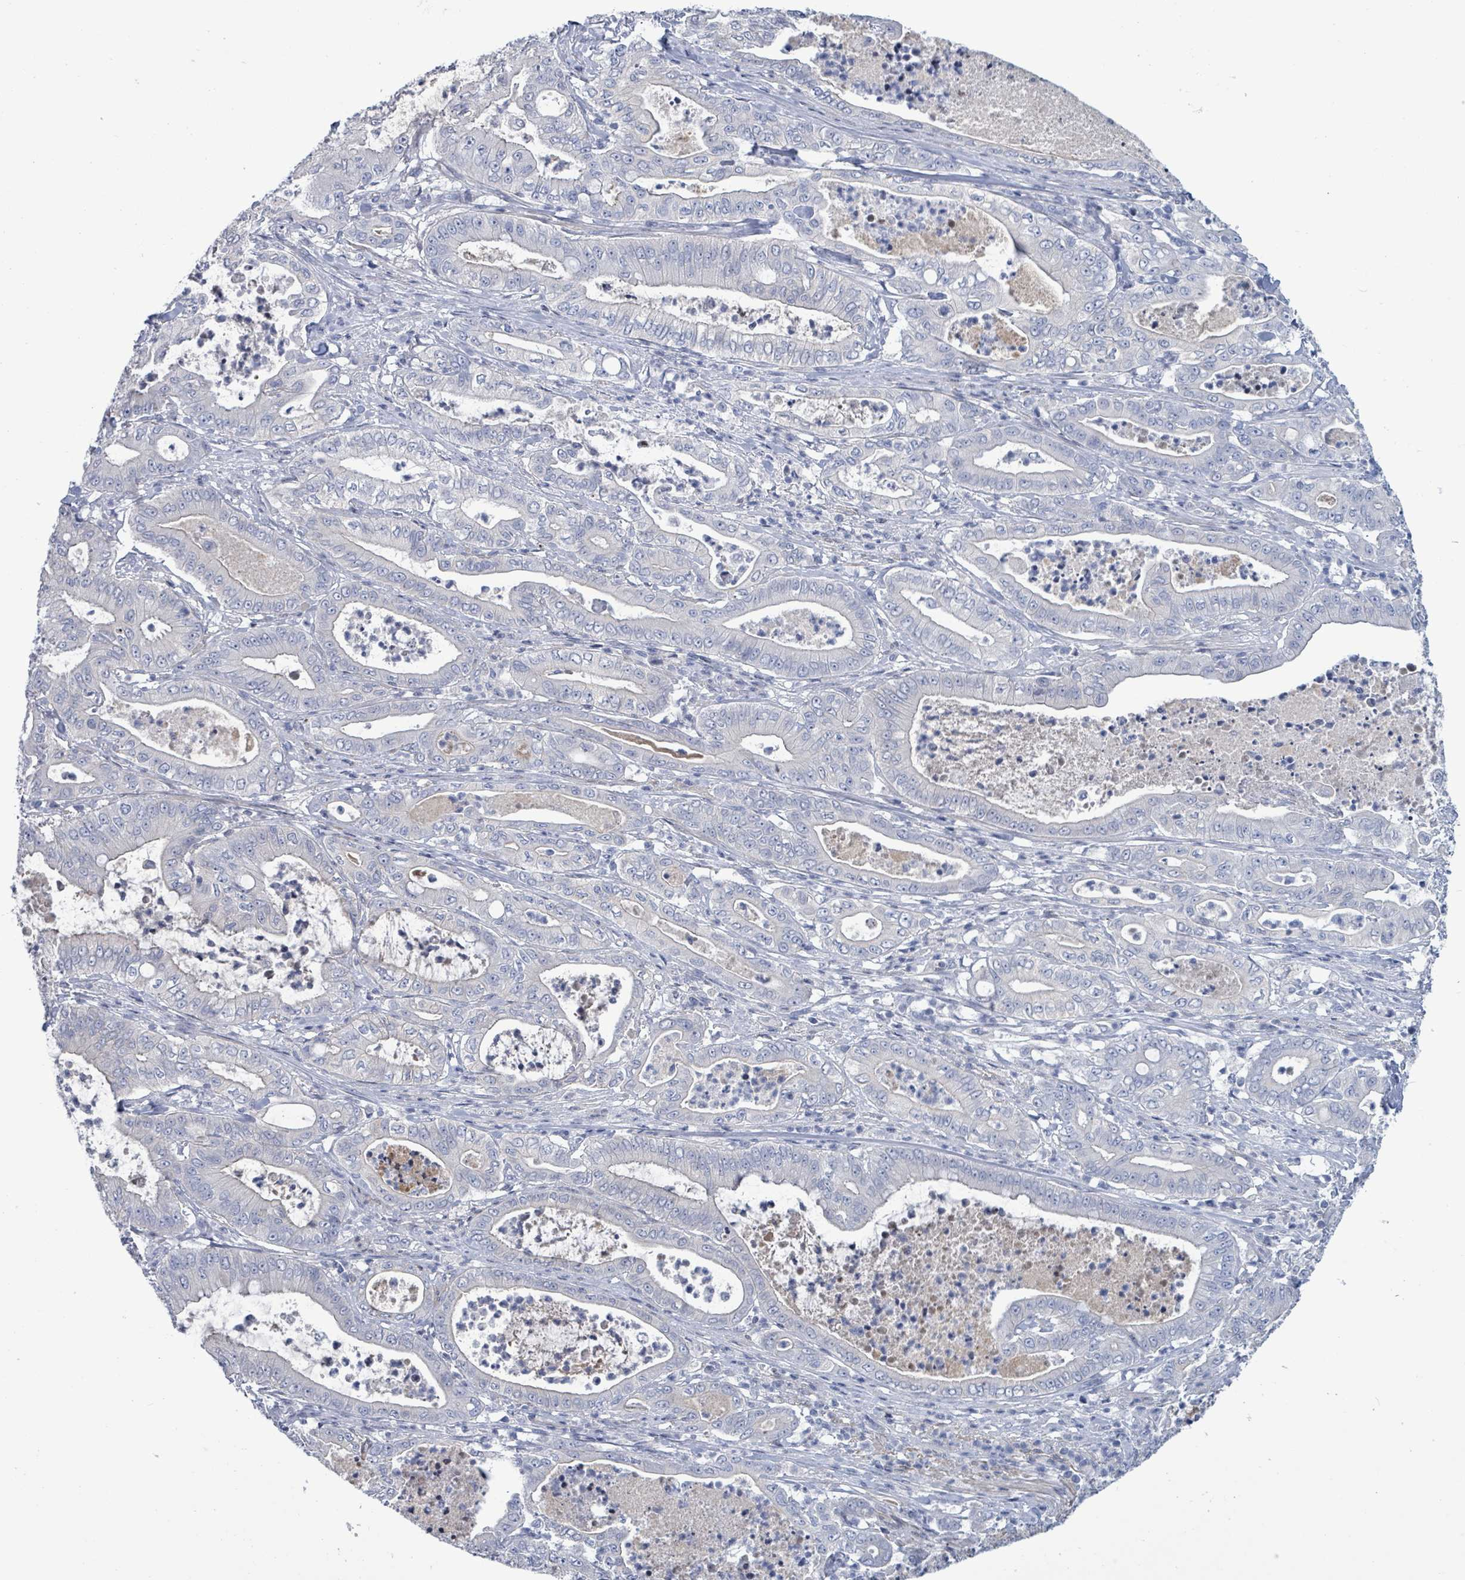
{"staining": {"intensity": "negative", "quantity": "none", "location": "none"}, "tissue": "pancreatic cancer", "cell_type": "Tumor cells", "image_type": "cancer", "snomed": [{"axis": "morphology", "description": "Adenocarcinoma, NOS"}, {"axis": "topography", "description": "Pancreas"}], "caption": "Tumor cells are negative for brown protein staining in adenocarcinoma (pancreatic).", "gene": "NTN3", "patient": {"sex": "male", "age": 71}}